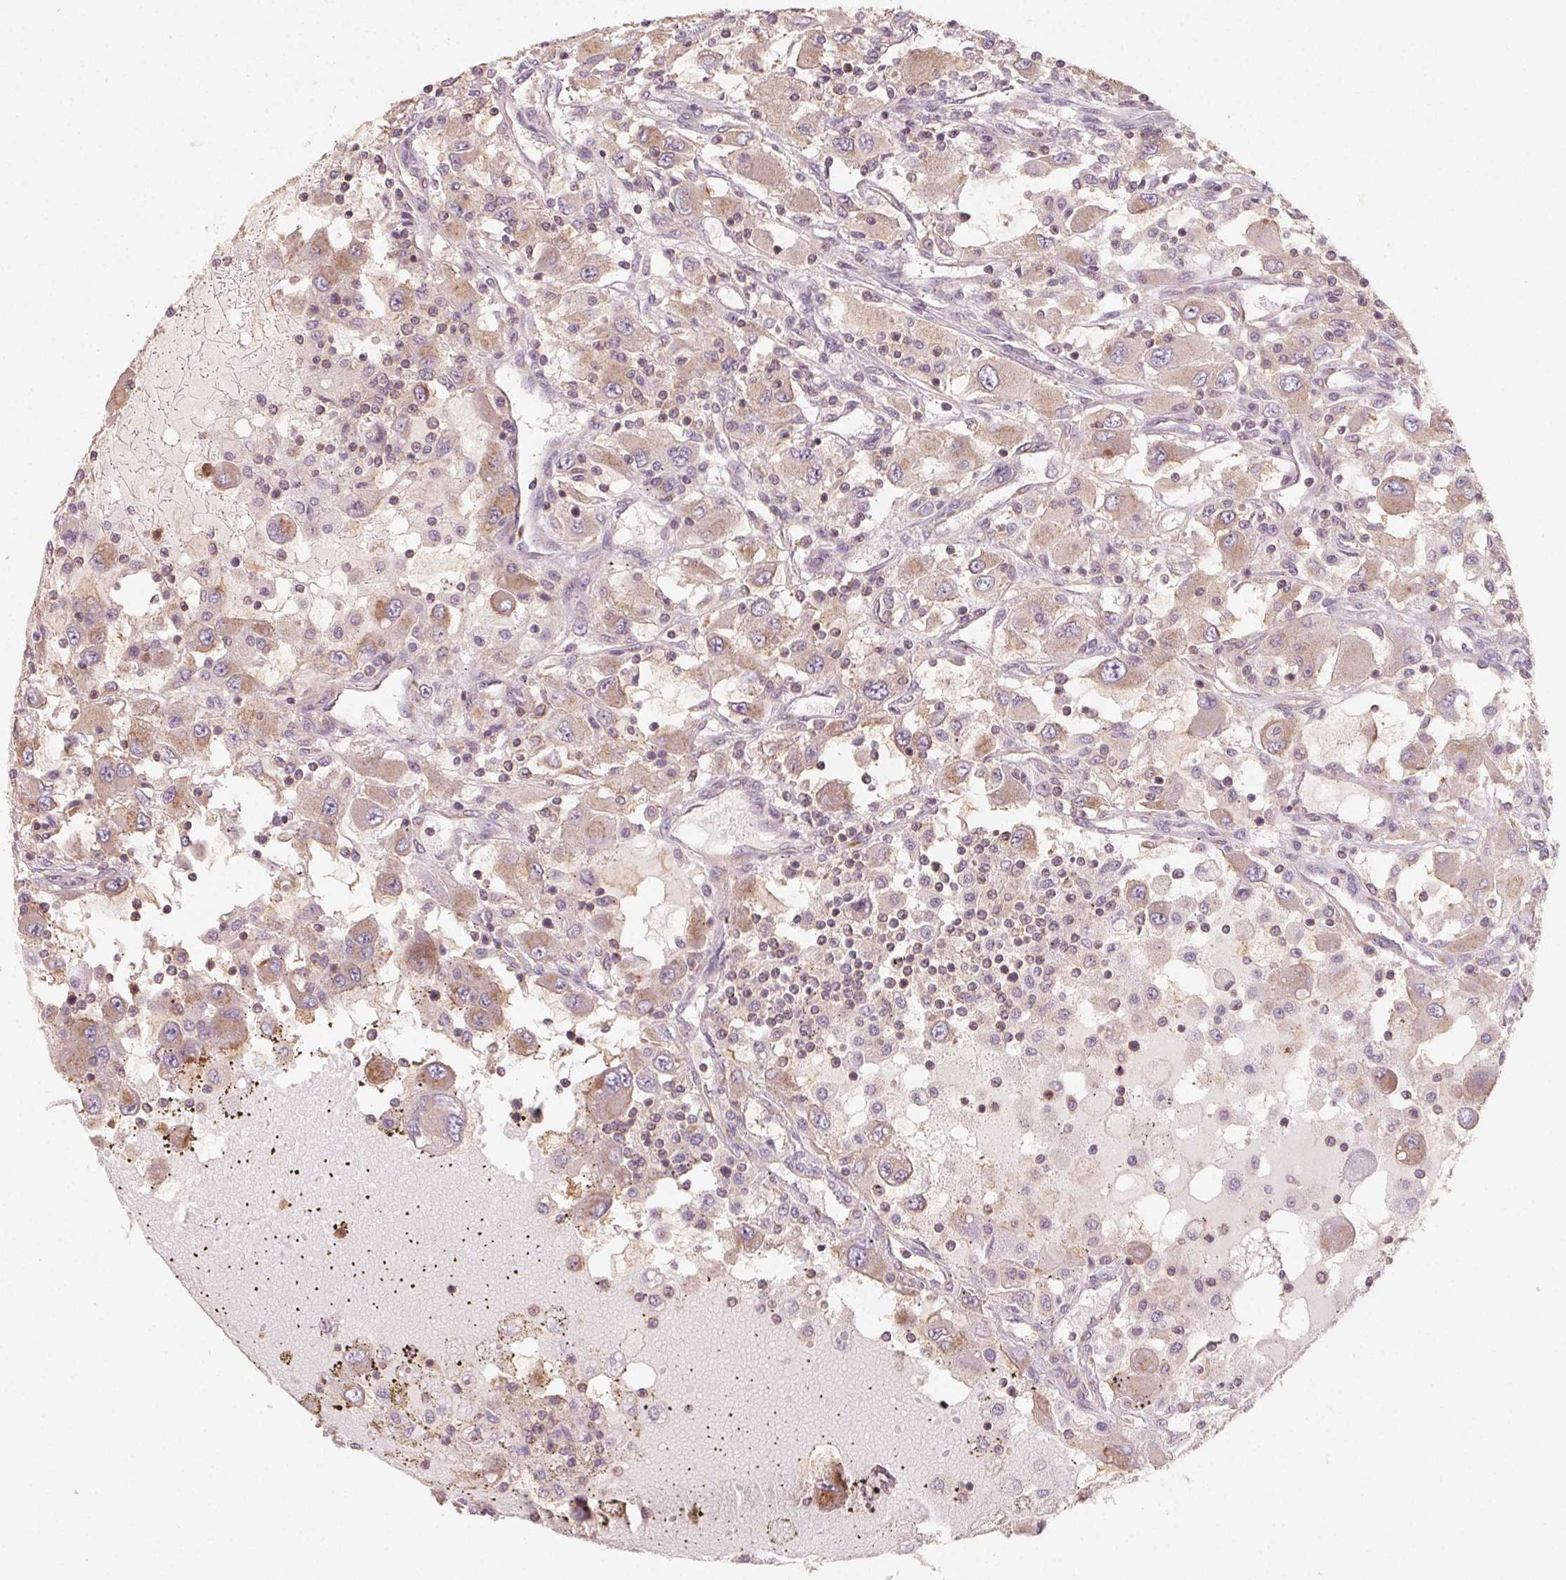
{"staining": {"intensity": "weak", "quantity": "25%-75%", "location": "cytoplasmic/membranous"}, "tissue": "renal cancer", "cell_type": "Tumor cells", "image_type": "cancer", "snomed": [{"axis": "morphology", "description": "Adenocarcinoma, NOS"}, {"axis": "topography", "description": "Kidney"}], "caption": "A low amount of weak cytoplasmic/membranous expression is identified in about 25%-75% of tumor cells in renal cancer (adenocarcinoma) tissue.", "gene": "AP1S1", "patient": {"sex": "female", "age": 67}}